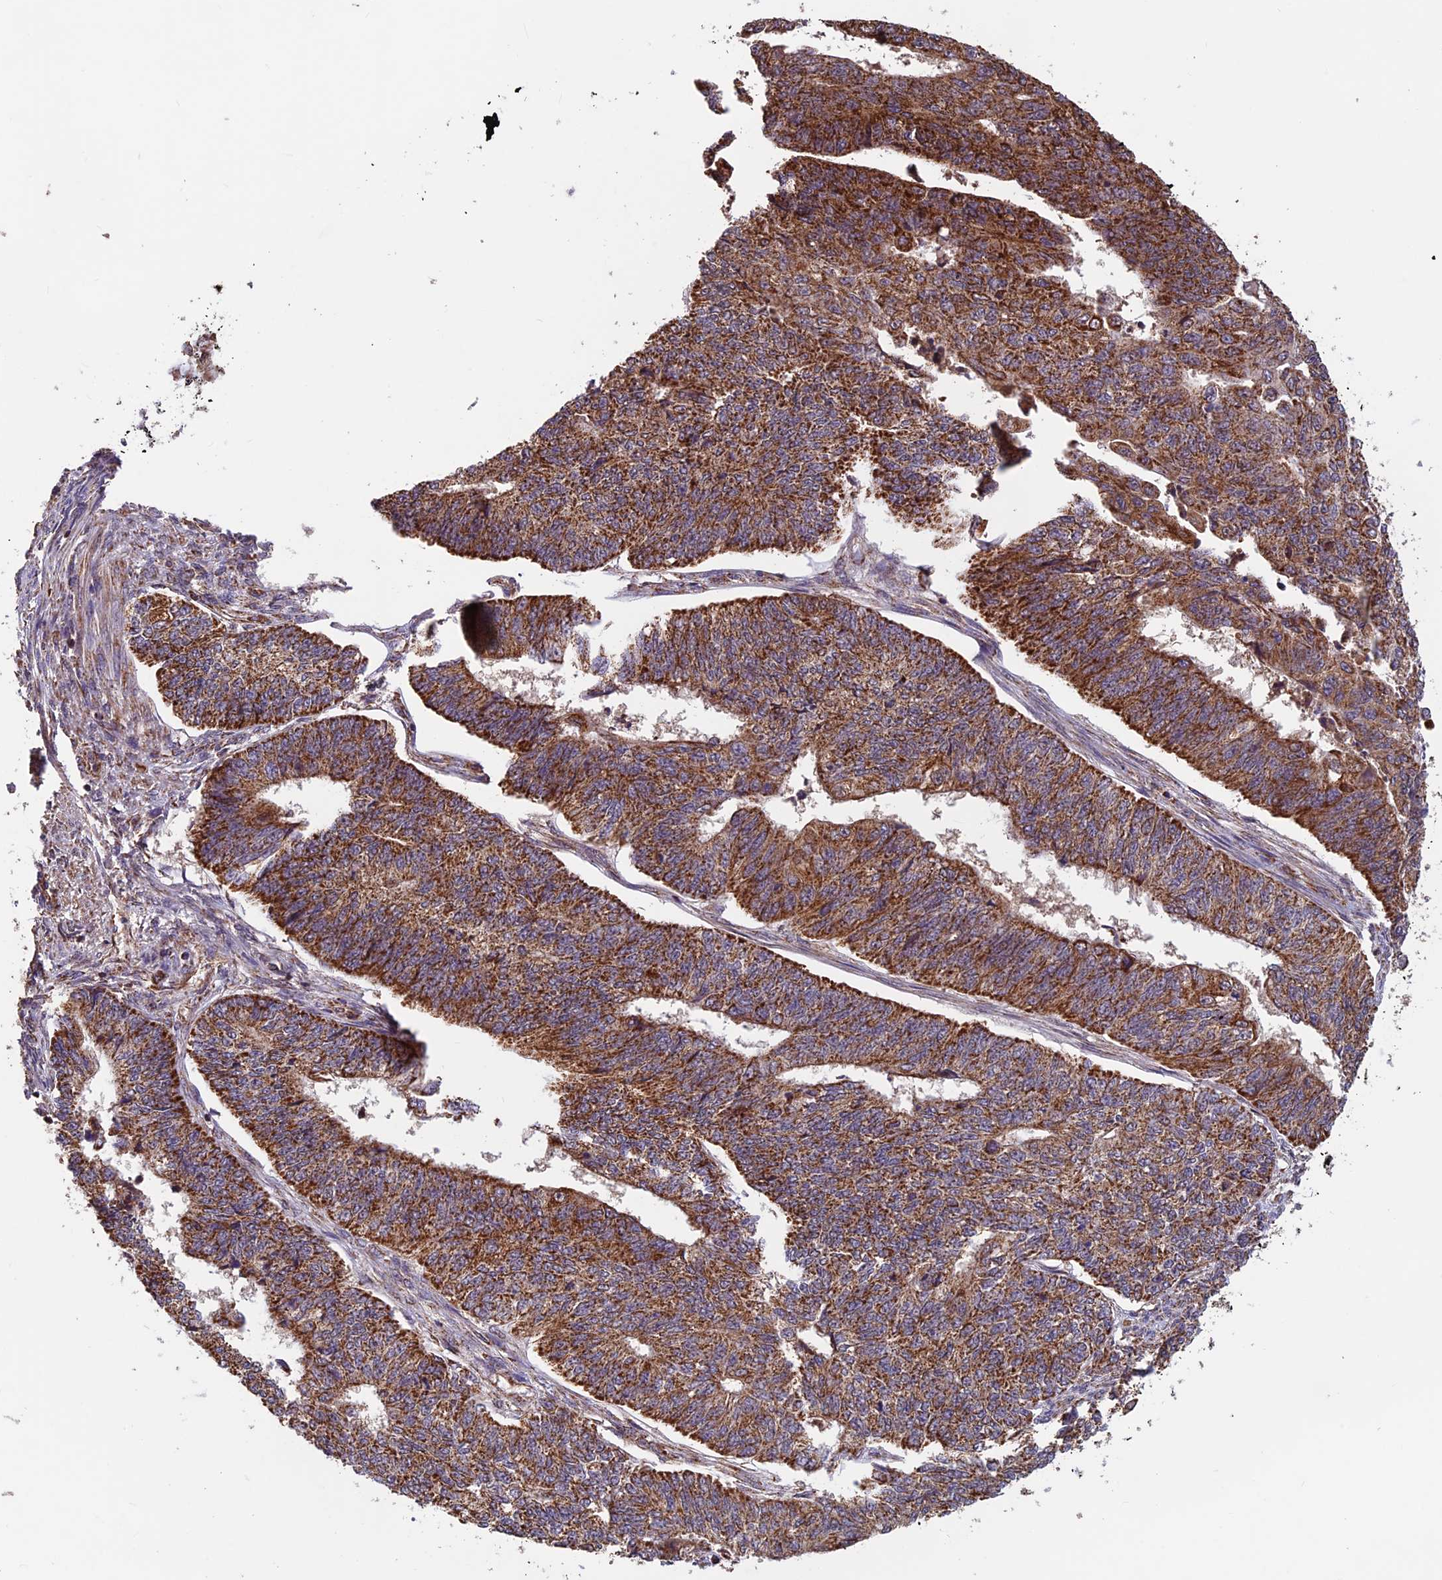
{"staining": {"intensity": "strong", "quantity": ">75%", "location": "cytoplasmic/membranous"}, "tissue": "endometrial cancer", "cell_type": "Tumor cells", "image_type": "cancer", "snomed": [{"axis": "morphology", "description": "Adenocarcinoma, NOS"}, {"axis": "topography", "description": "Endometrium"}], "caption": "Strong cytoplasmic/membranous protein staining is identified in approximately >75% of tumor cells in adenocarcinoma (endometrial). Immunohistochemistry stains the protein of interest in brown and the nuclei are stained blue.", "gene": "CCDC15", "patient": {"sex": "female", "age": 32}}